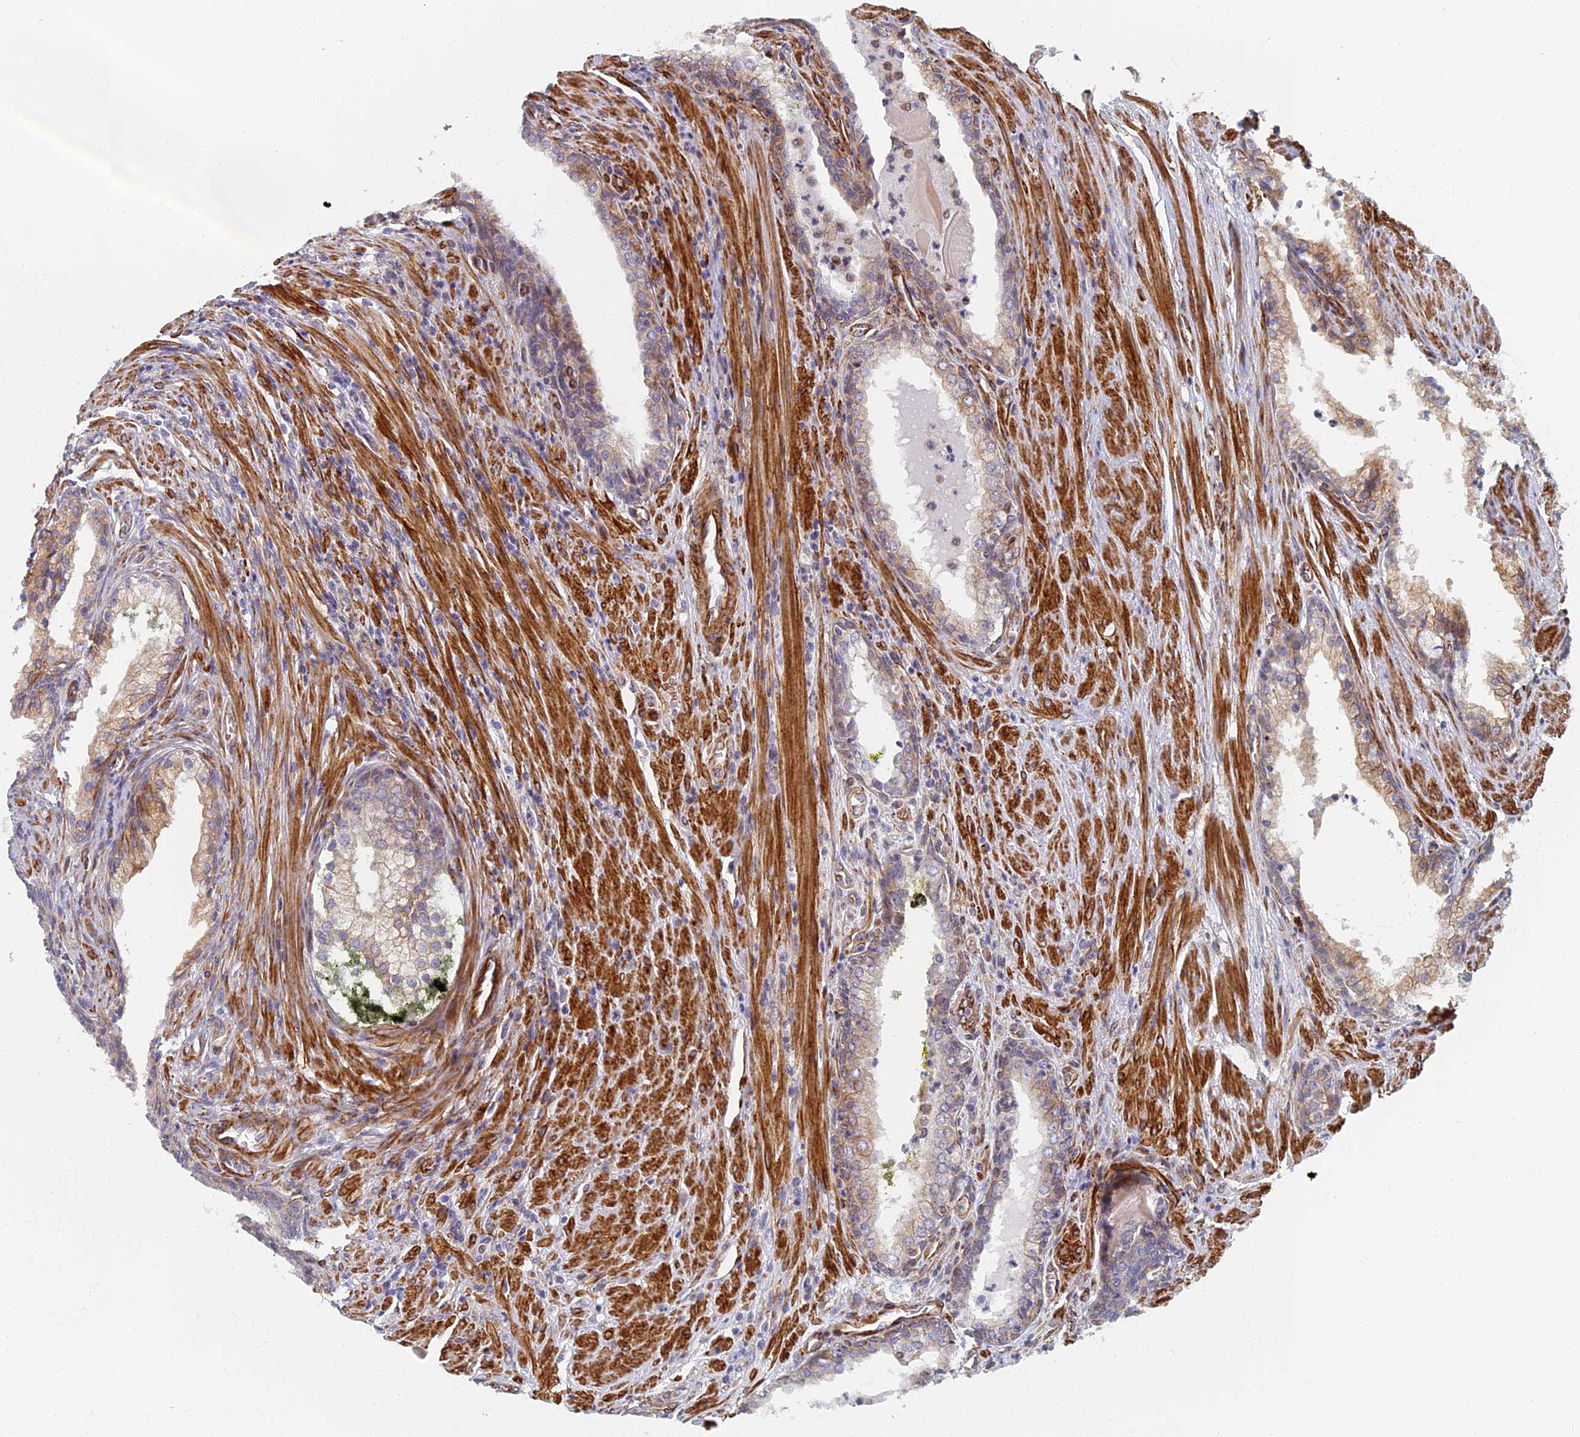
{"staining": {"intensity": "weak", "quantity": "<25%", "location": "cytoplasmic/membranous"}, "tissue": "prostate cancer", "cell_type": "Tumor cells", "image_type": "cancer", "snomed": [{"axis": "morphology", "description": "Adenocarcinoma, Low grade"}, {"axis": "topography", "description": "Prostate"}], "caption": "Tumor cells are negative for protein expression in human prostate cancer.", "gene": "ABCB10", "patient": {"sex": "male", "age": 54}}